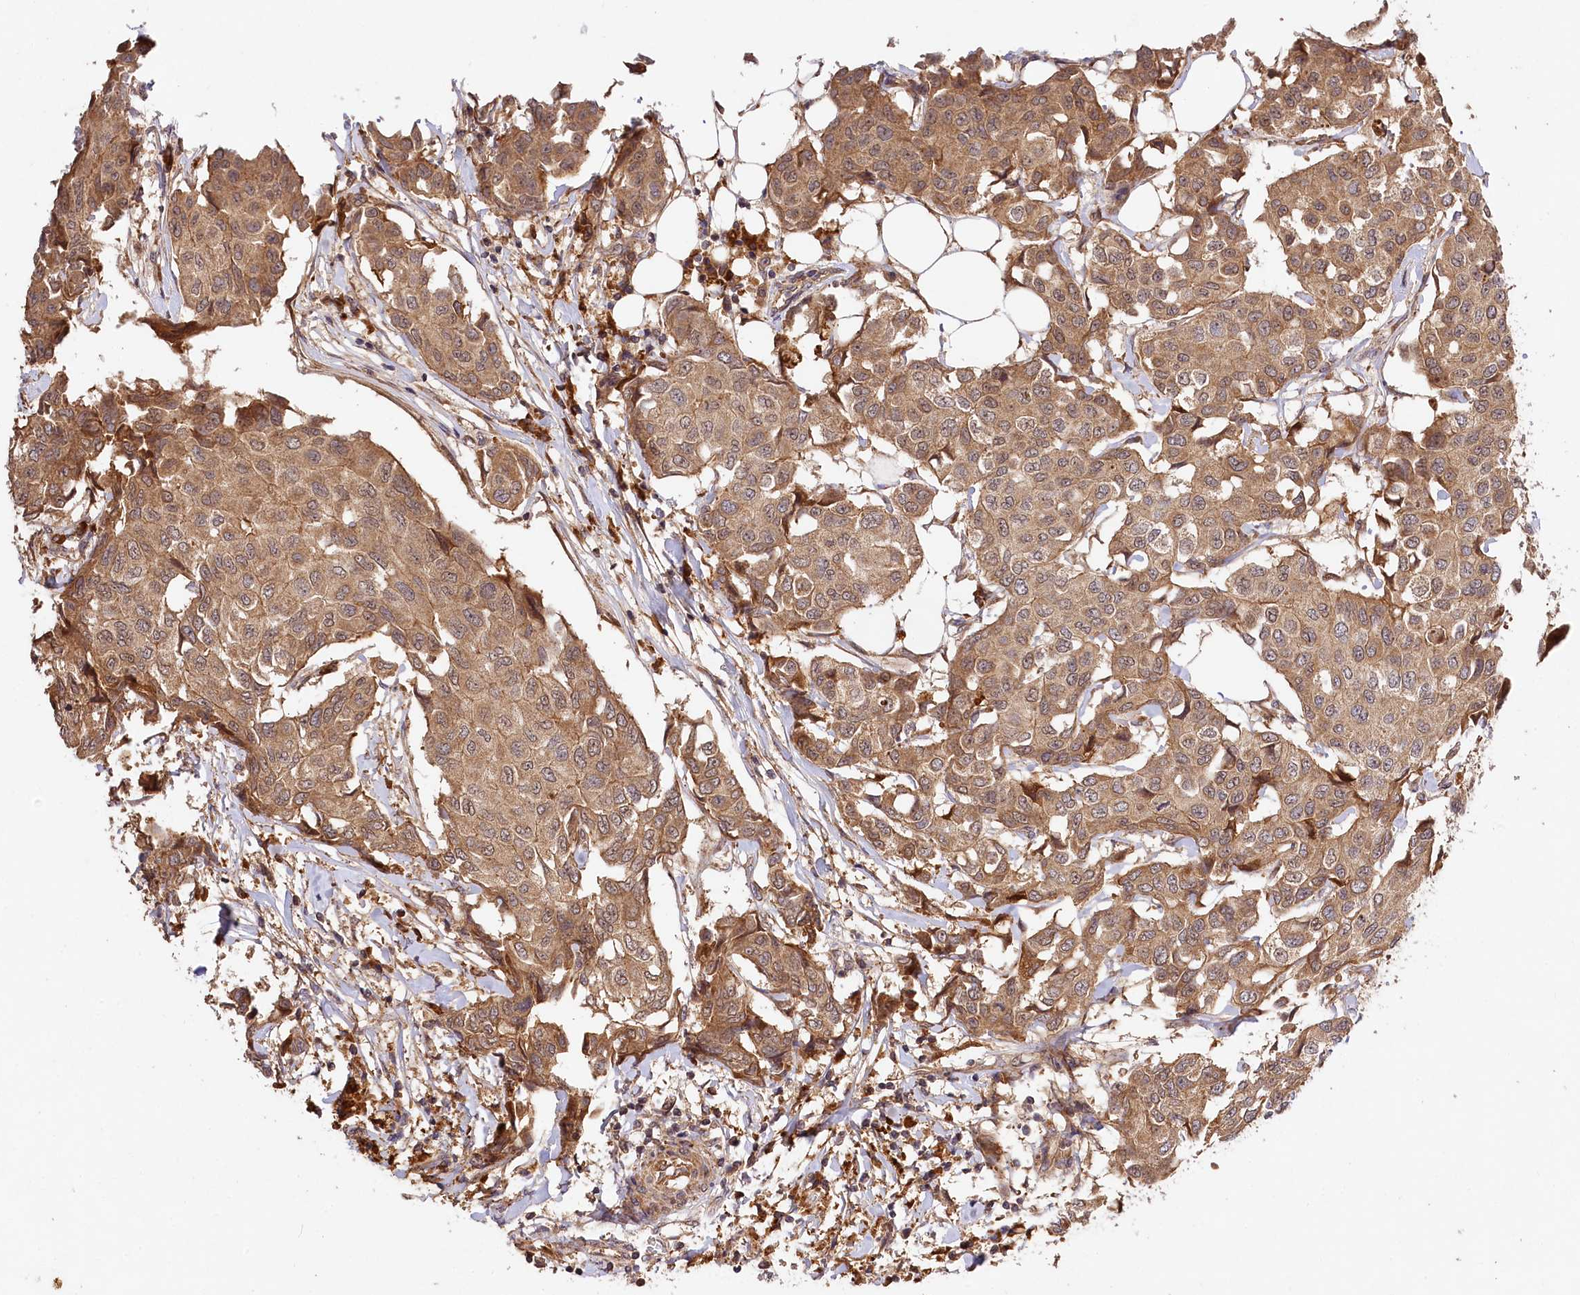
{"staining": {"intensity": "moderate", "quantity": ">75%", "location": "cytoplasmic/membranous"}, "tissue": "breast cancer", "cell_type": "Tumor cells", "image_type": "cancer", "snomed": [{"axis": "morphology", "description": "Duct carcinoma"}, {"axis": "topography", "description": "Breast"}], "caption": "Approximately >75% of tumor cells in human breast cancer show moderate cytoplasmic/membranous protein expression as visualized by brown immunohistochemical staining.", "gene": "MCF2L2", "patient": {"sex": "female", "age": 80}}